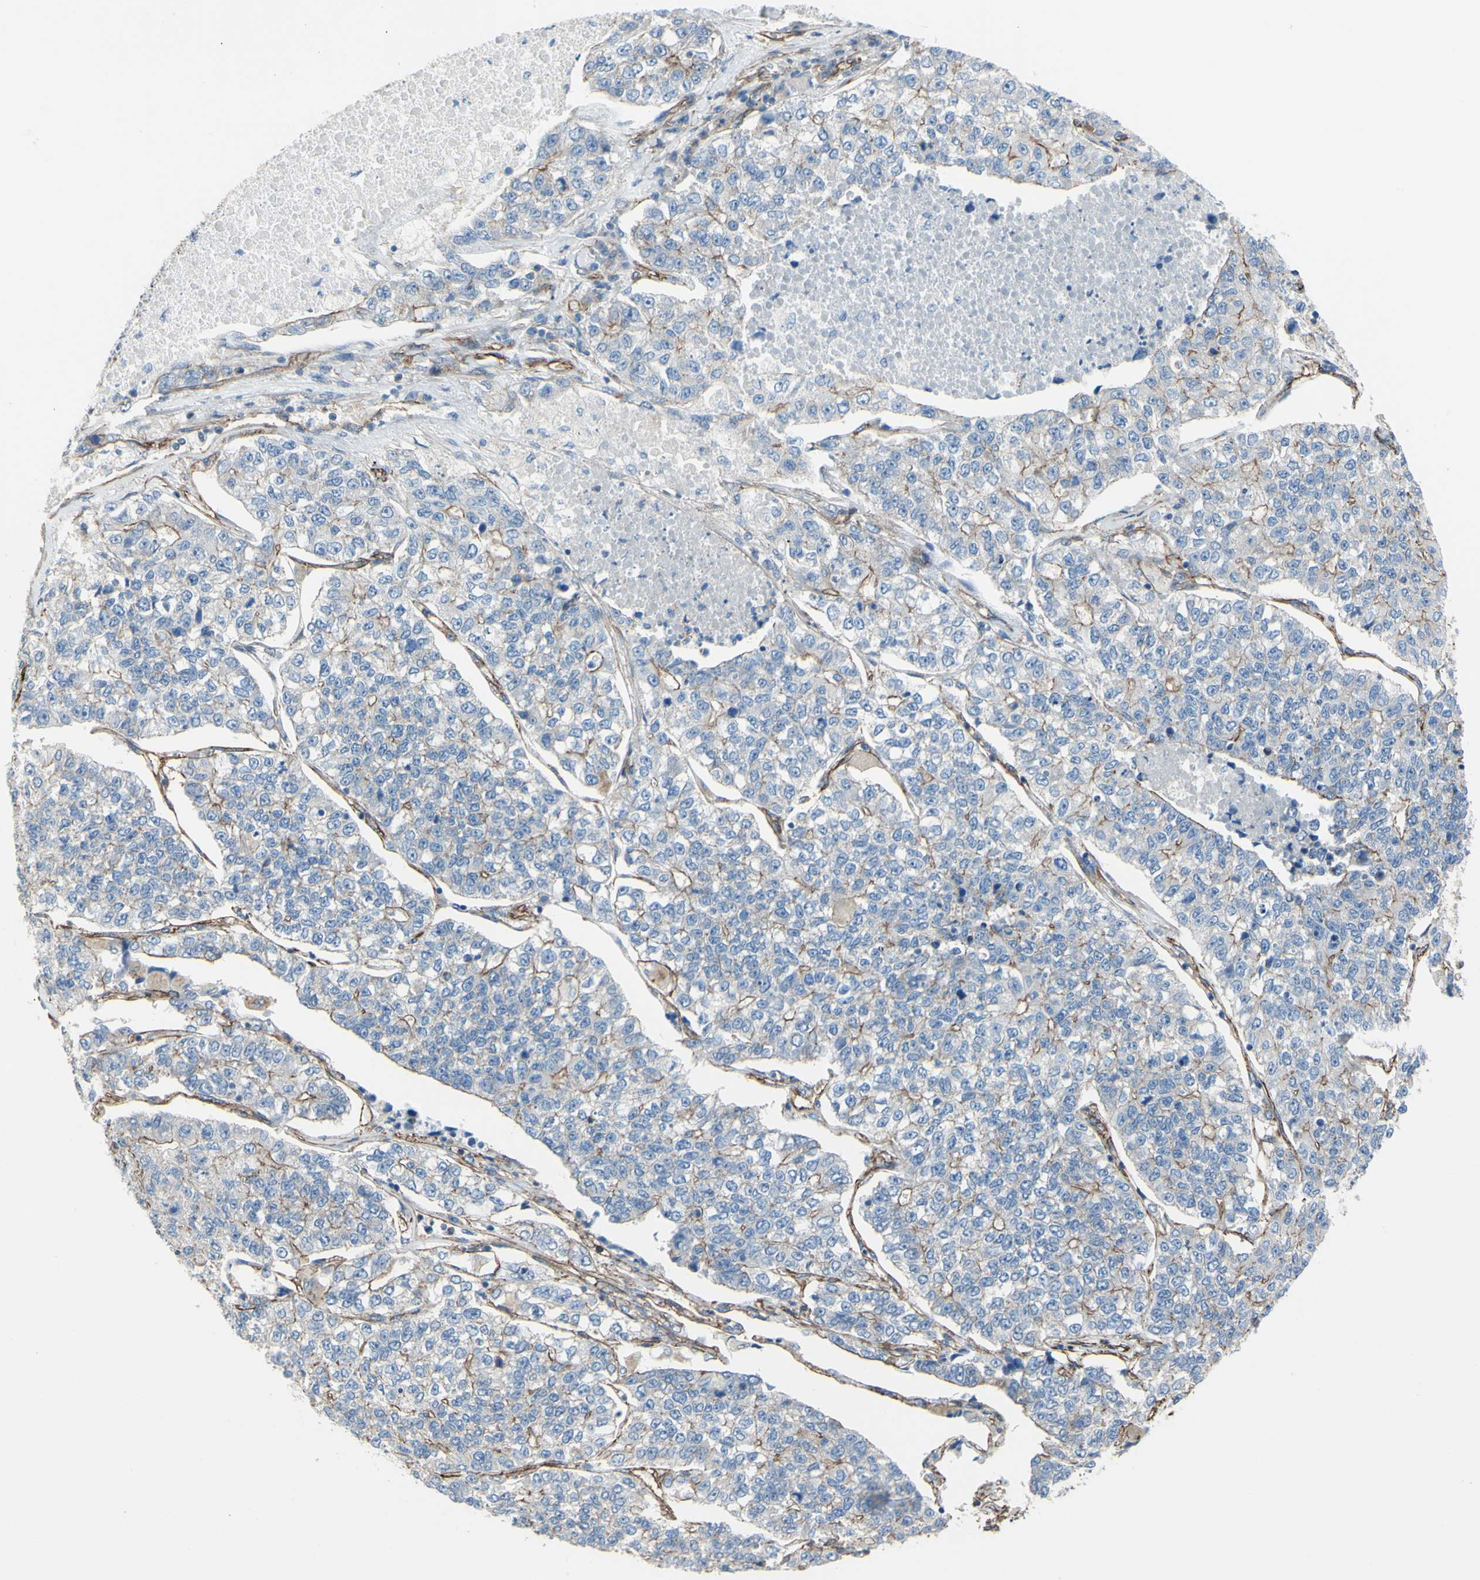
{"staining": {"intensity": "weak", "quantity": ">75%", "location": "cytoplasmic/membranous"}, "tissue": "lung cancer", "cell_type": "Tumor cells", "image_type": "cancer", "snomed": [{"axis": "morphology", "description": "Adenocarcinoma, NOS"}, {"axis": "topography", "description": "Lung"}], "caption": "Adenocarcinoma (lung) stained with a protein marker displays weak staining in tumor cells.", "gene": "TPBG", "patient": {"sex": "male", "age": 49}}